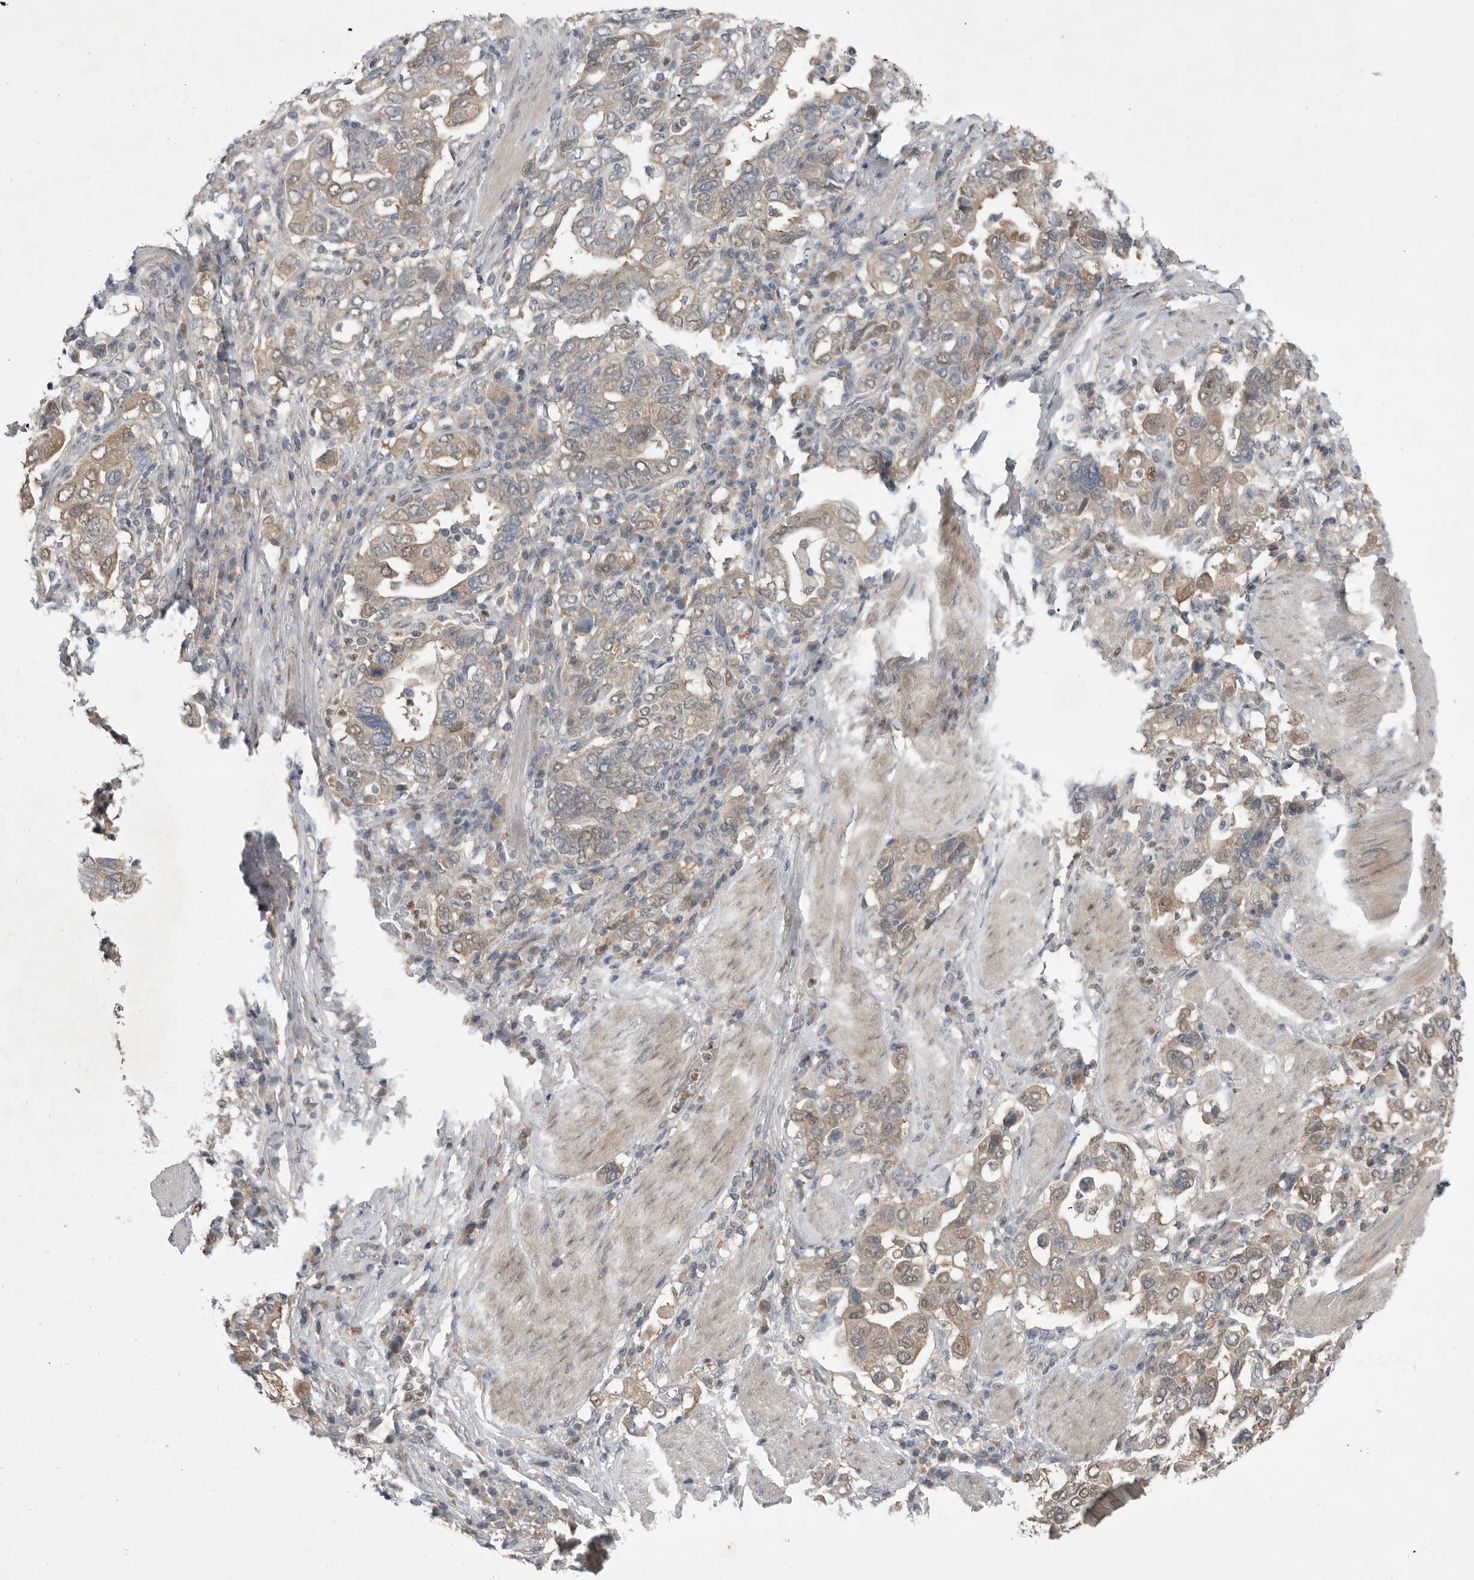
{"staining": {"intensity": "weak", "quantity": ">75%", "location": "cytoplasmic/membranous,nuclear"}, "tissue": "stomach cancer", "cell_type": "Tumor cells", "image_type": "cancer", "snomed": [{"axis": "morphology", "description": "Adenocarcinoma, NOS"}, {"axis": "topography", "description": "Stomach, upper"}], "caption": "Adenocarcinoma (stomach) stained with DAB (3,3'-diaminobenzidine) immunohistochemistry exhibits low levels of weak cytoplasmic/membranous and nuclear positivity in about >75% of tumor cells.", "gene": "MFAP3L", "patient": {"sex": "male", "age": 62}}